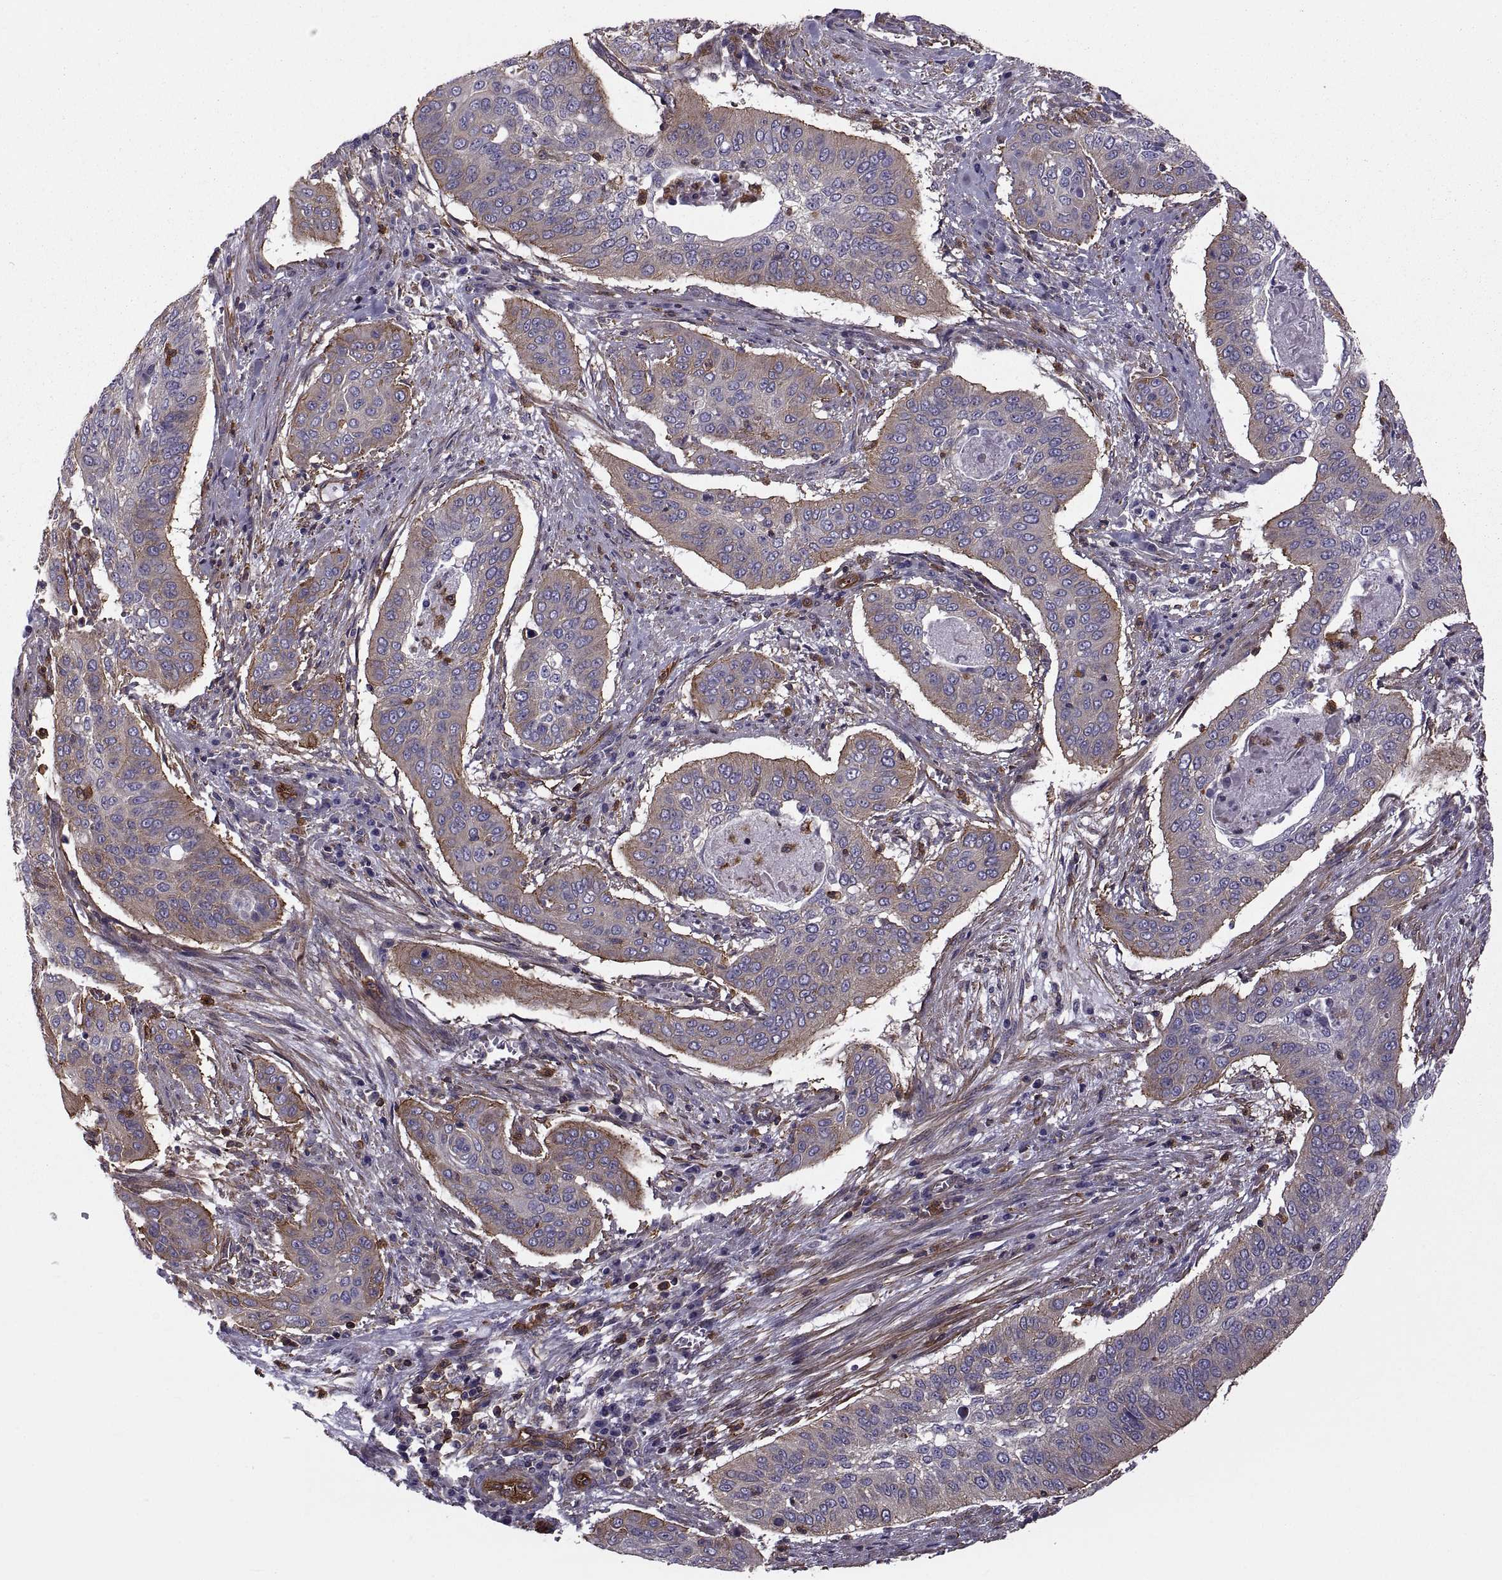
{"staining": {"intensity": "moderate", "quantity": "25%-75%", "location": "cytoplasmic/membranous"}, "tissue": "cervical cancer", "cell_type": "Tumor cells", "image_type": "cancer", "snomed": [{"axis": "morphology", "description": "Squamous cell carcinoma, NOS"}, {"axis": "topography", "description": "Cervix"}], "caption": "Tumor cells exhibit medium levels of moderate cytoplasmic/membranous expression in approximately 25%-75% of cells in cervical cancer.", "gene": "MYH9", "patient": {"sex": "female", "age": 39}}